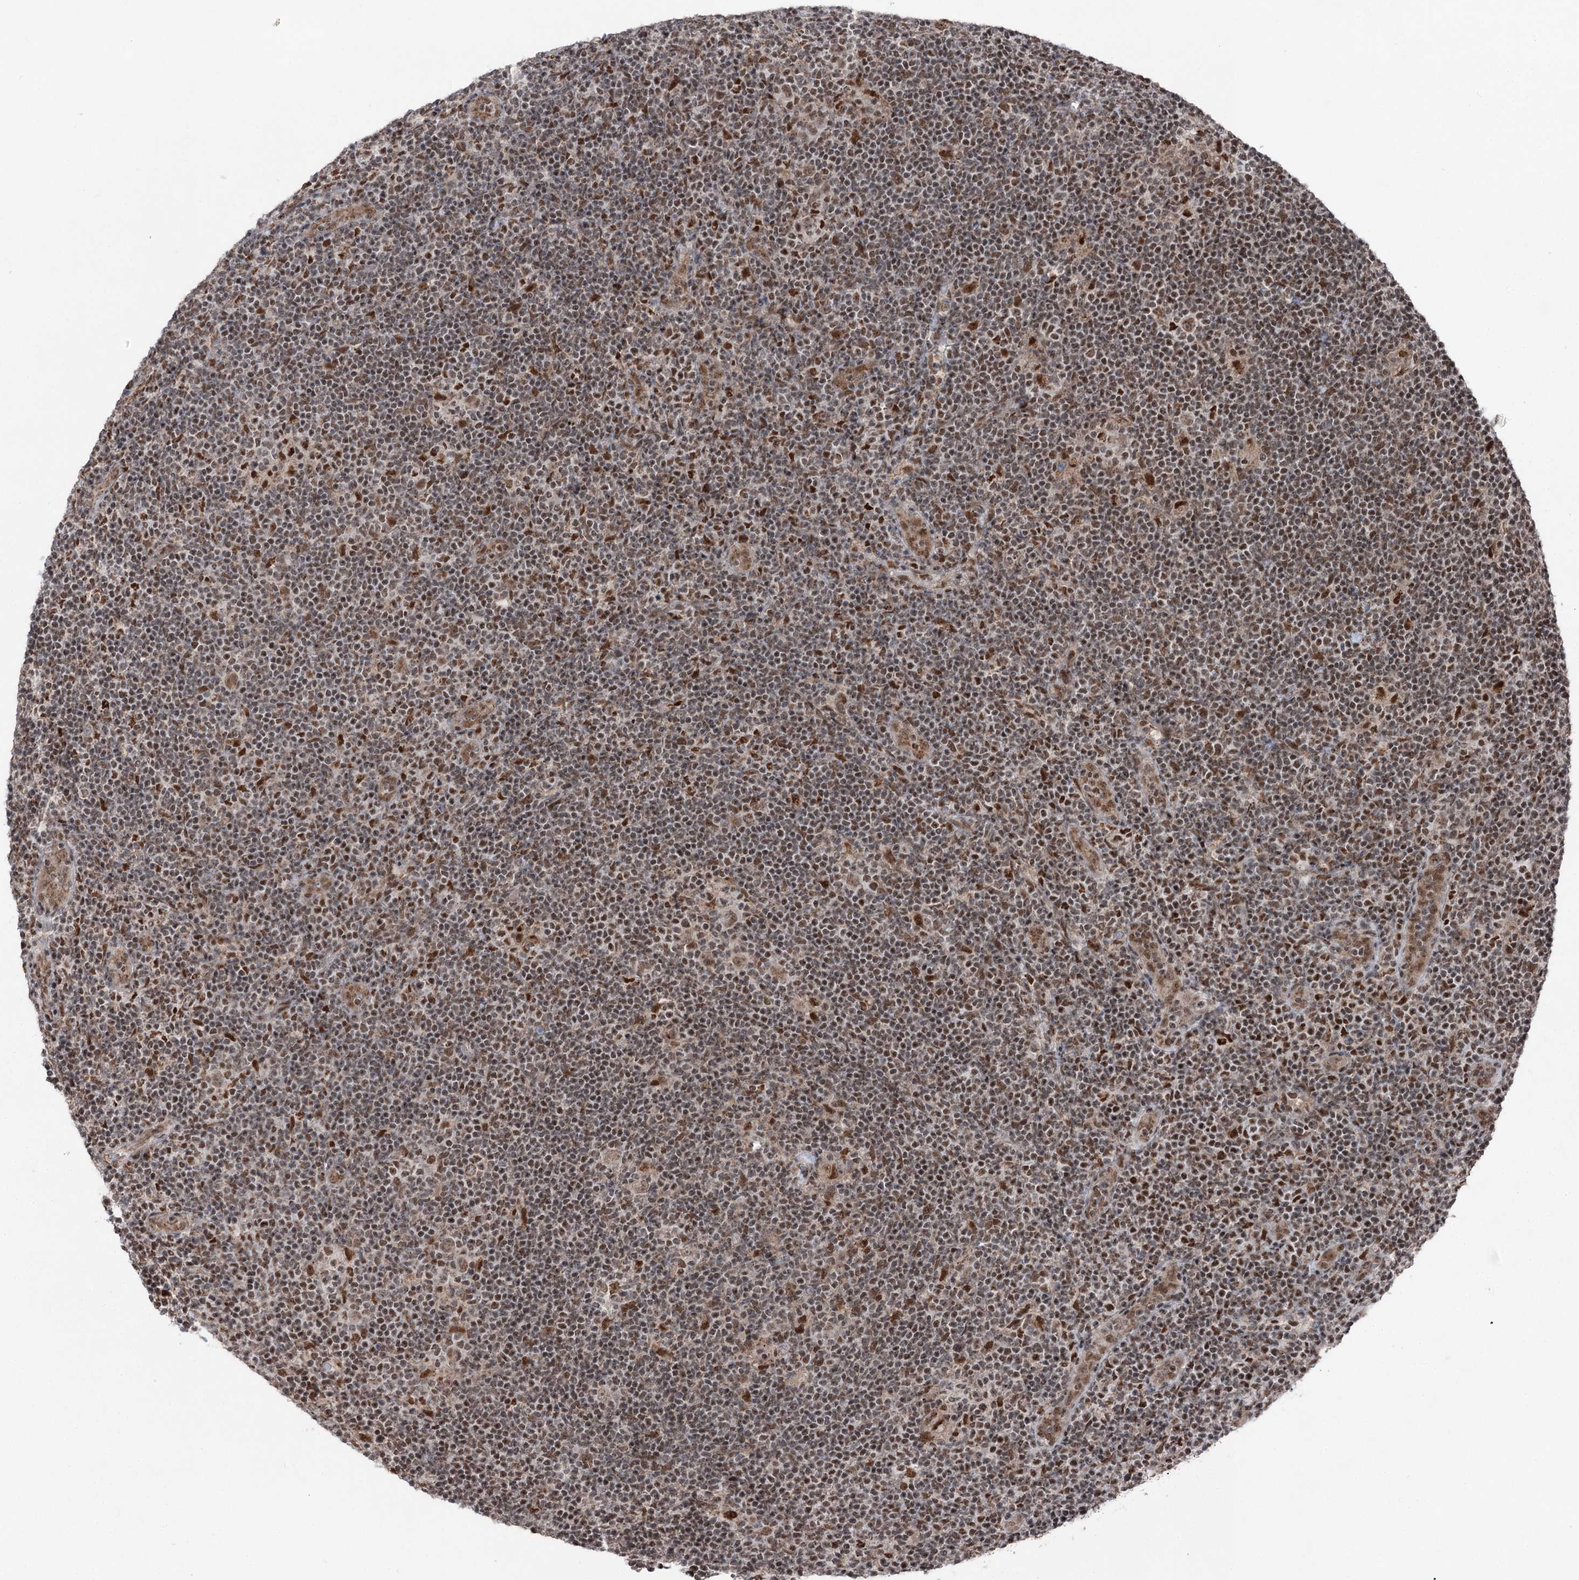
{"staining": {"intensity": "moderate", "quantity": ">75%", "location": "nuclear"}, "tissue": "lymphoma", "cell_type": "Tumor cells", "image_type": "cancer", "snomed": [{"axis": "morphology", "description": "Hodgkin's disease, NOS"}, {"axis": "topography", "description": "Lymph node"}], "caption": "High-power microscopy captured an immunohistochemistry (IHC) photomicrograph of Hodgkin's disease, revealing moderate nuclear positivity in about >75% of tumor cells. Immunohistochemistry (ihc) stains the protein of interest in brown and the nuclei are stained blue.", "gene": "ZCCHC8", "patient": {"sex": "female", "age": 57}}